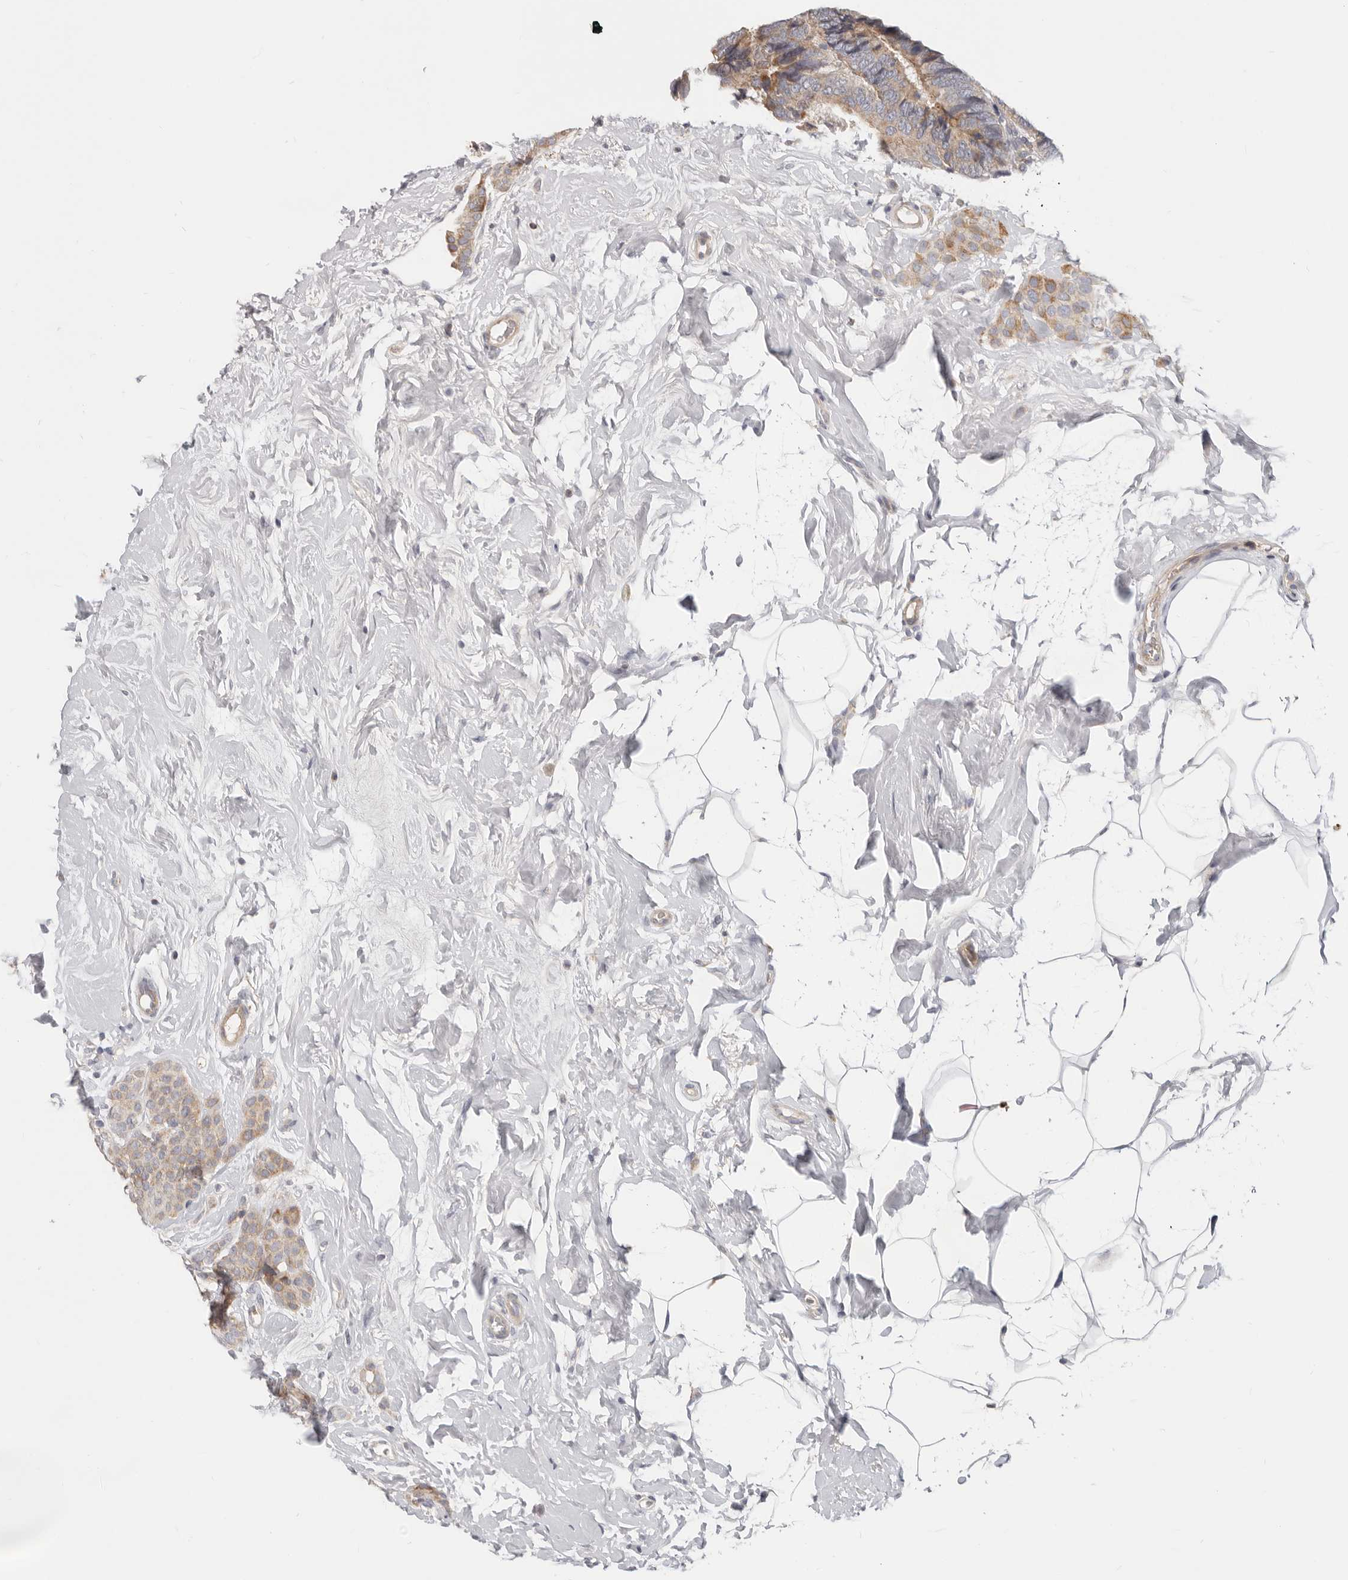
{"staining": {"intensity": "moderate", "quantity": "<25%", "location": "cytoplasmic/membranous"}, "tissue": "breast cancer", "cell_type": "Tumor cells", "image_type": "cancer", "snomed": [{"axis": "morphology", "description": "Lobular carcinoma, in situ"}, {"axis": "morphology", "description": "Lobular carcinoma"}, {"axis": "topography", "description": "Breast"}], "caption": "About <25% of tumor cells in human breast cancer (lobular carcinoma in situ) demonstrate moderate cytoplasmic/membranous protein positivity as visualized by brown immunohistochemical staining.", "gene": "TFB2M", "patient": {"sex": "female", "age": 41}}